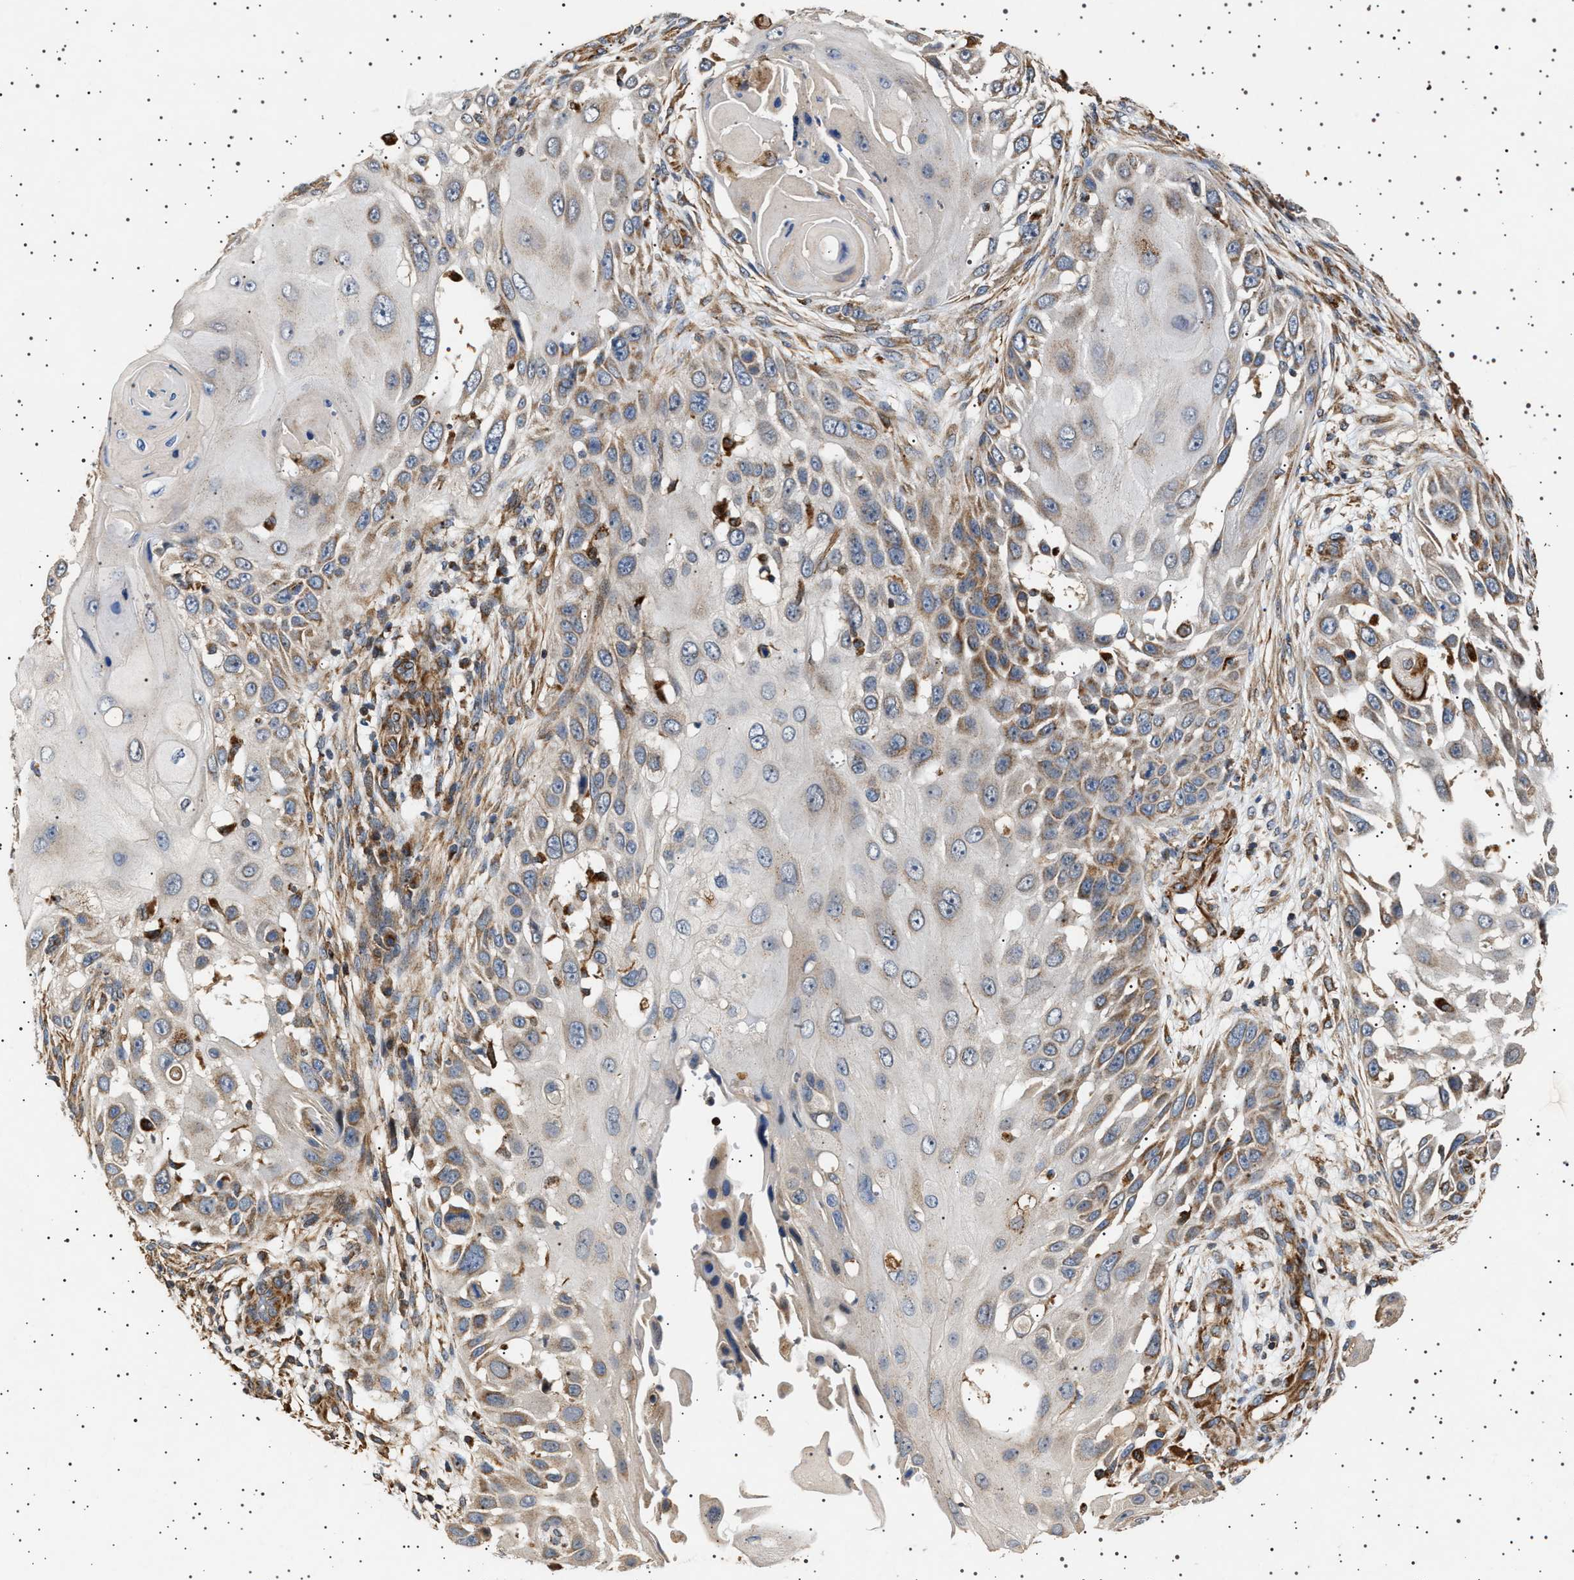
{"staining": {"intensity": "moderate", "quantity": "25%-75%", "location": "cytoplasmic/membranous"}, "tissue": "skin cancer", "cell_type": "Tumor cells", "image_type": "cancer", "snomed": [{"axis": "morphology", "description": "Squamous cell carcinoma, NOS"}, {"axis": "topography", "description": "Skin"}], "caption": "A micrograph showing moderate cytoplasmic/membranous expression in approximately 25%-75% of tumor cells in squamous cell carcinoma (skin), as visualized by brown immunohistochemical staining.", "gene": "TRUB2", "patient": {"sex": "female", "age": 44}}